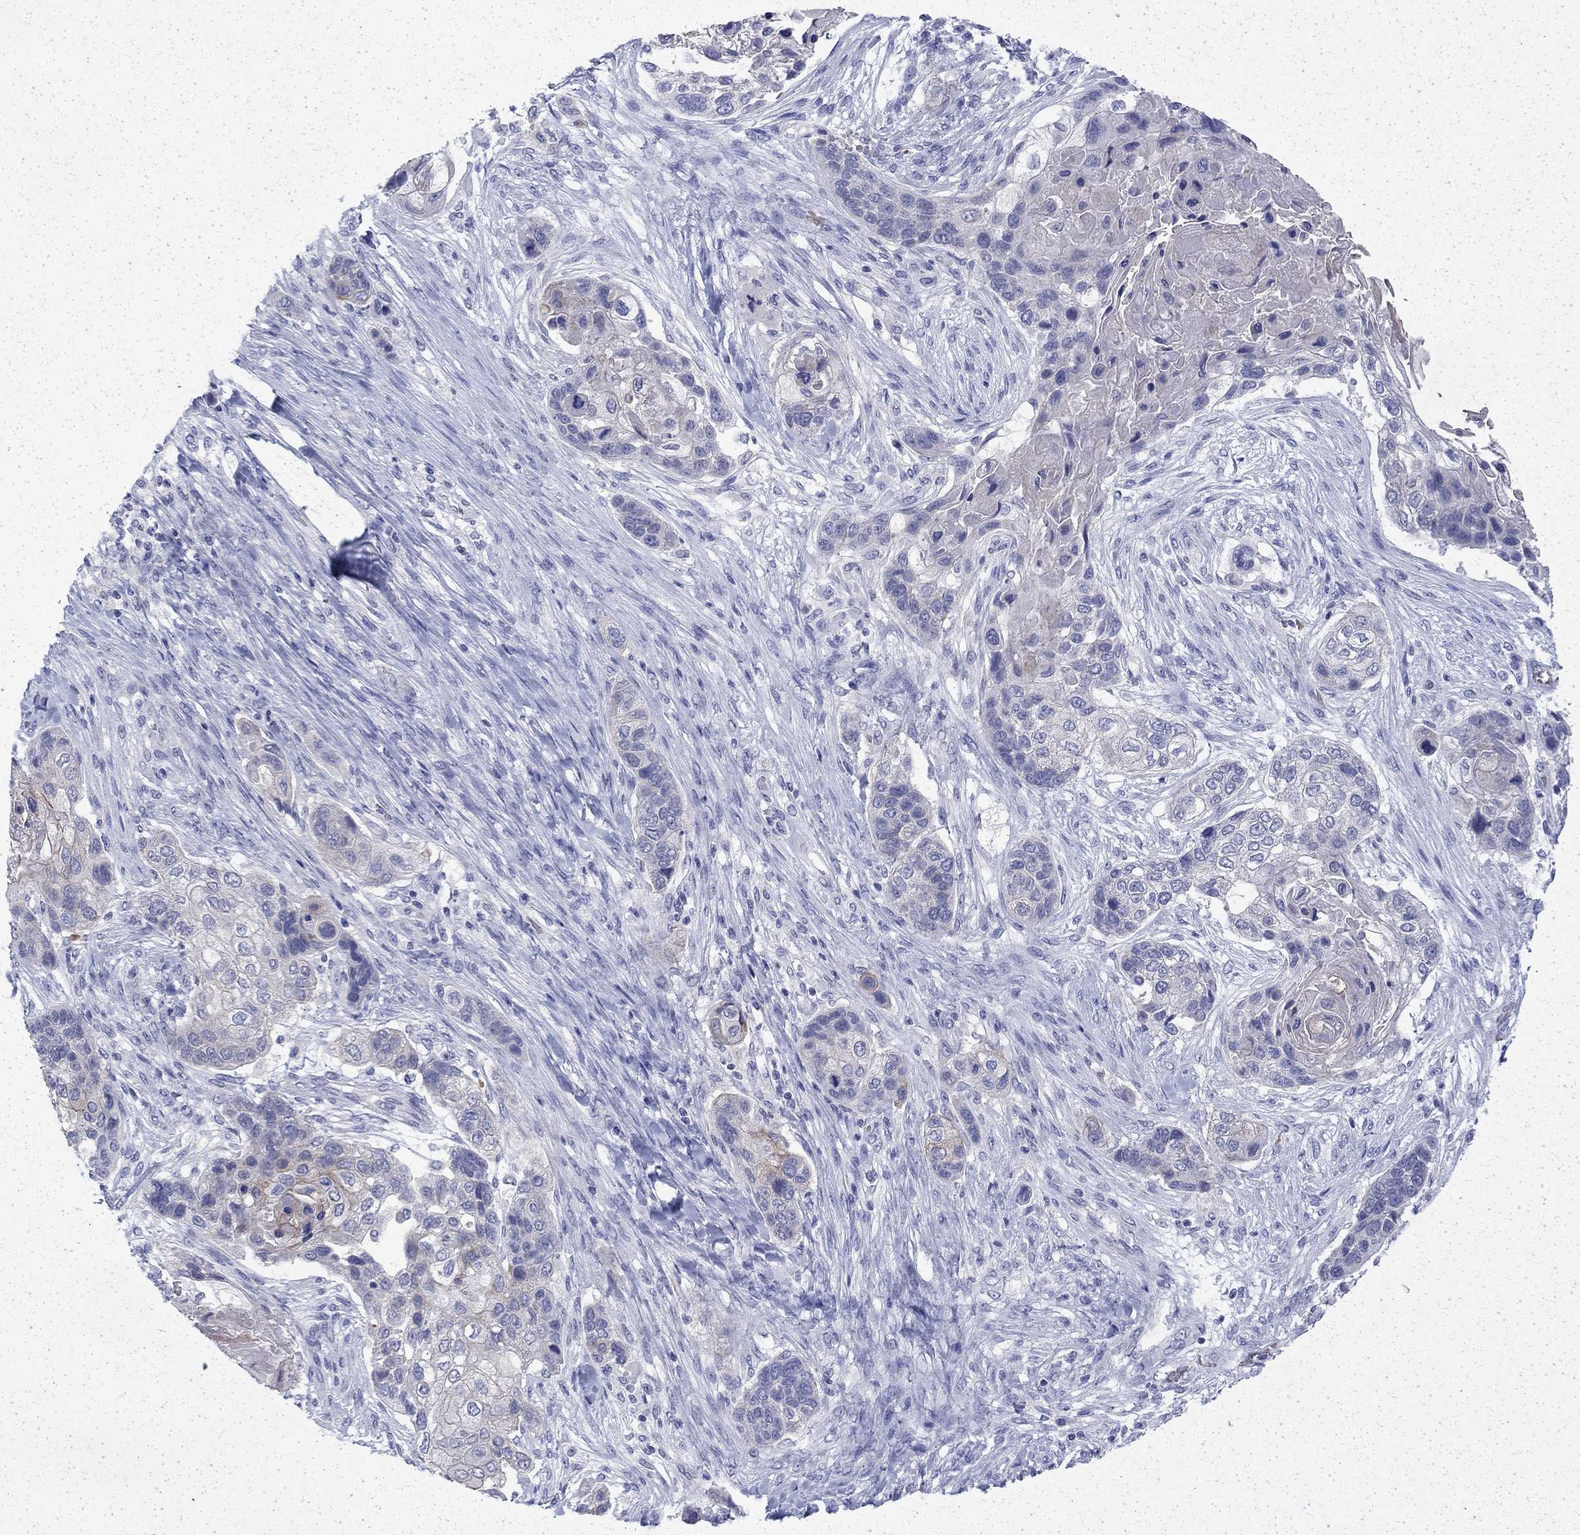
{"staining": {"intensity": "negative", "quantity": "none", "location": "none"}, "tissue": "lung cancer", "cell_type": "Tumor cells", "image_type": "cancer", "snomed": [{"axis": "morphology", "description": "Squamous cell carcinoma, NOS"}, {"axis": "topography", "description": "Lung"}], "caption": "The immunohistochemistry micrograph has no significant positivity in tumor cells of lung cancer (squamous cell carcinoma) tissue.", "gene": "ENPP6", "patient": {"sex": "male", "age": 69}}